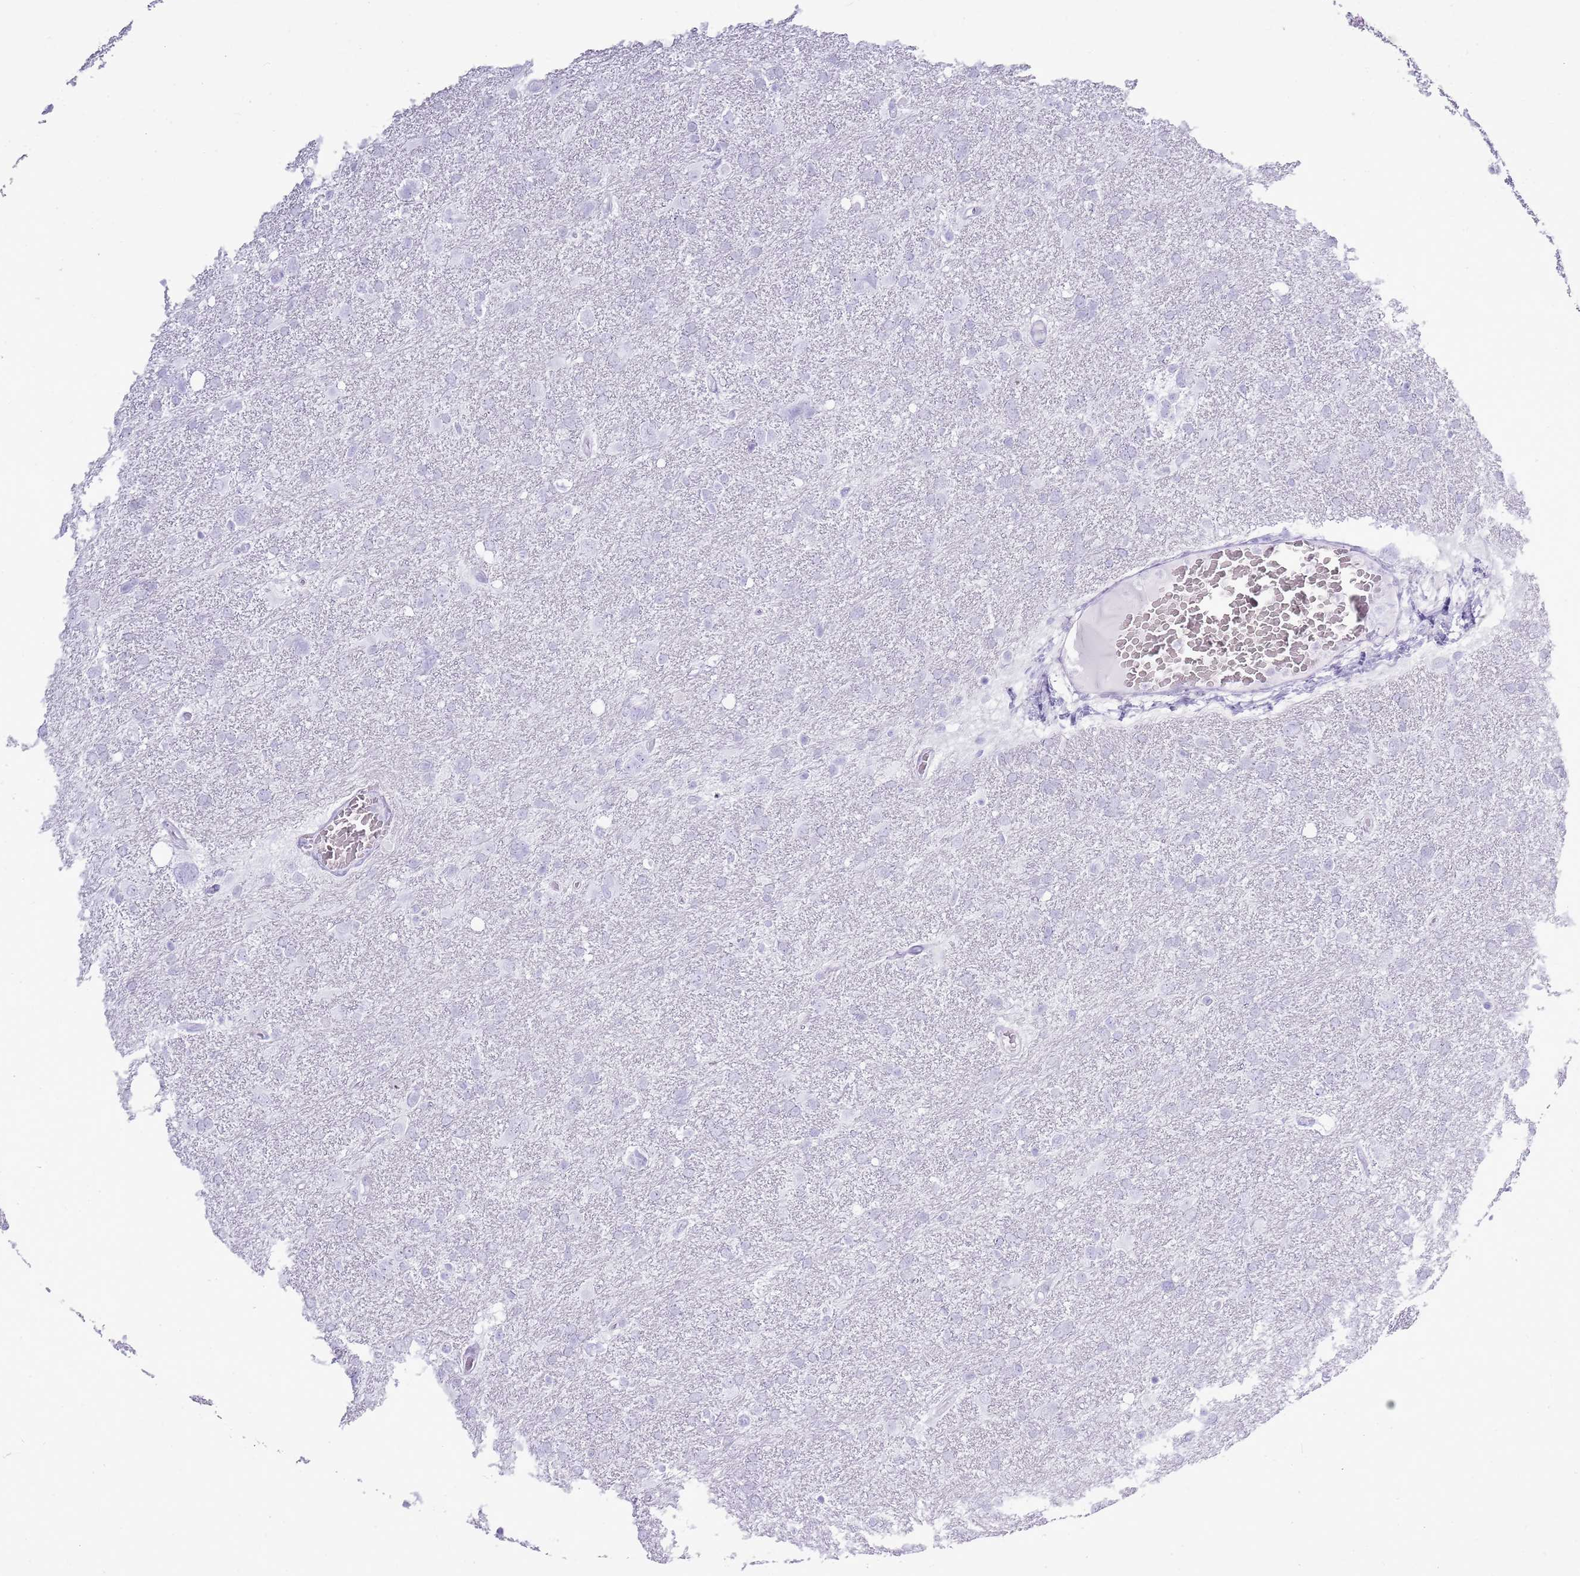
{"staining": {"intensity": "negative", "quantity": "none", "location": "none"}, "tissue": "glioma", "cell_type": "Tumor cells", "image_type": "cancer", "snomed": [{"axis": "morphology", "description": "Glioma, malignant, High grade"}, {"axis": "topography", "description": "Brain"}], "caption": "IHC of malignant glioma (high-grade) reveals no positivity in tumor cells.", "gene": "ASIP", "patient": {"sex": "male", "age": 61}}